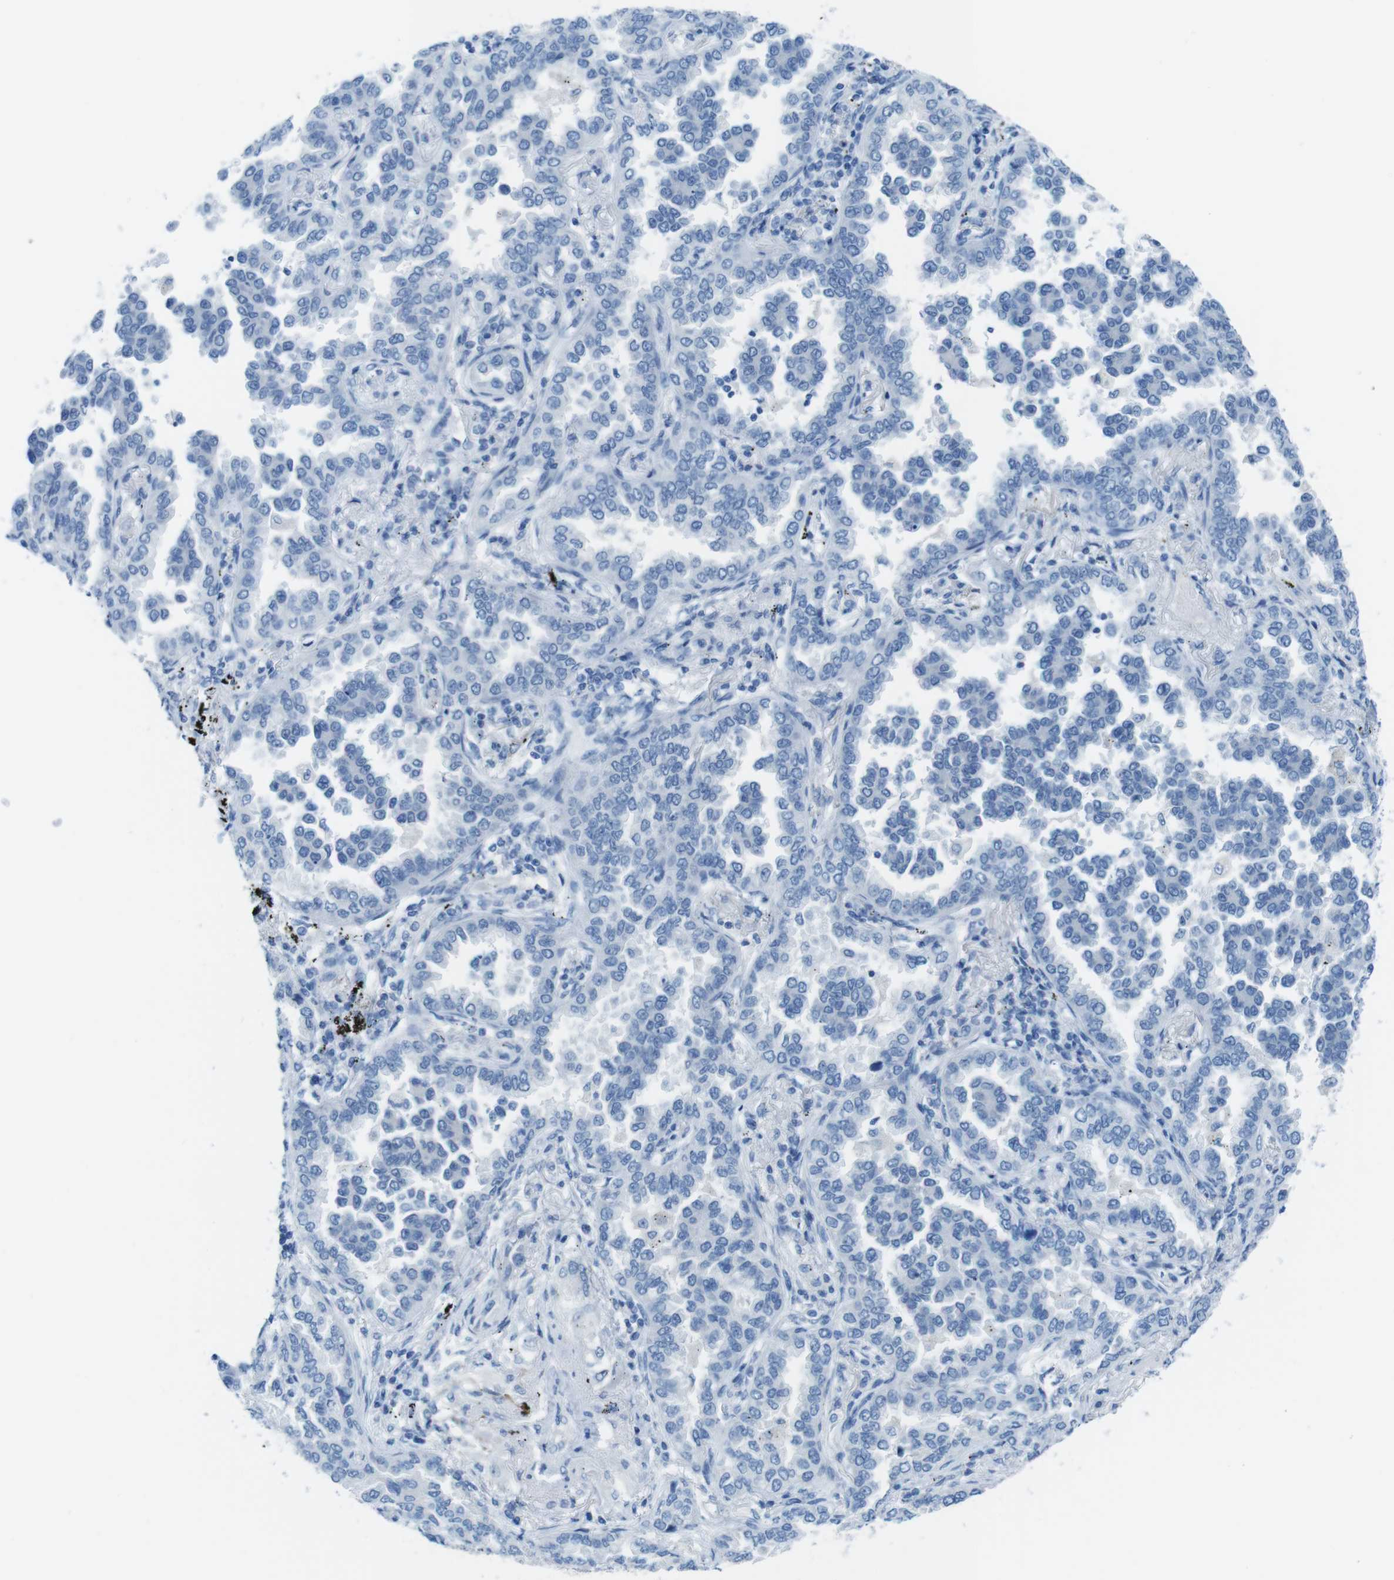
{"staining": {"intensity": "negative", "quantity": "none", "location": "none"}, "tissue": "lung cancer", "cell_type": "Tumor cells", "image_type": "cancer", "snomed": [{"axis": "morphology", "description": "Normal tissue, NOS"}, {"axis": "morphology", "description": "Adenocarcinoma, NOS"}, {"axis": "topography", "description": "Lung"}], "caption": "Tumor cells are negative for brown protein staining in lung cancer.", "gene": "GAP43", "patient": {"sex": "male", "age": 59}}